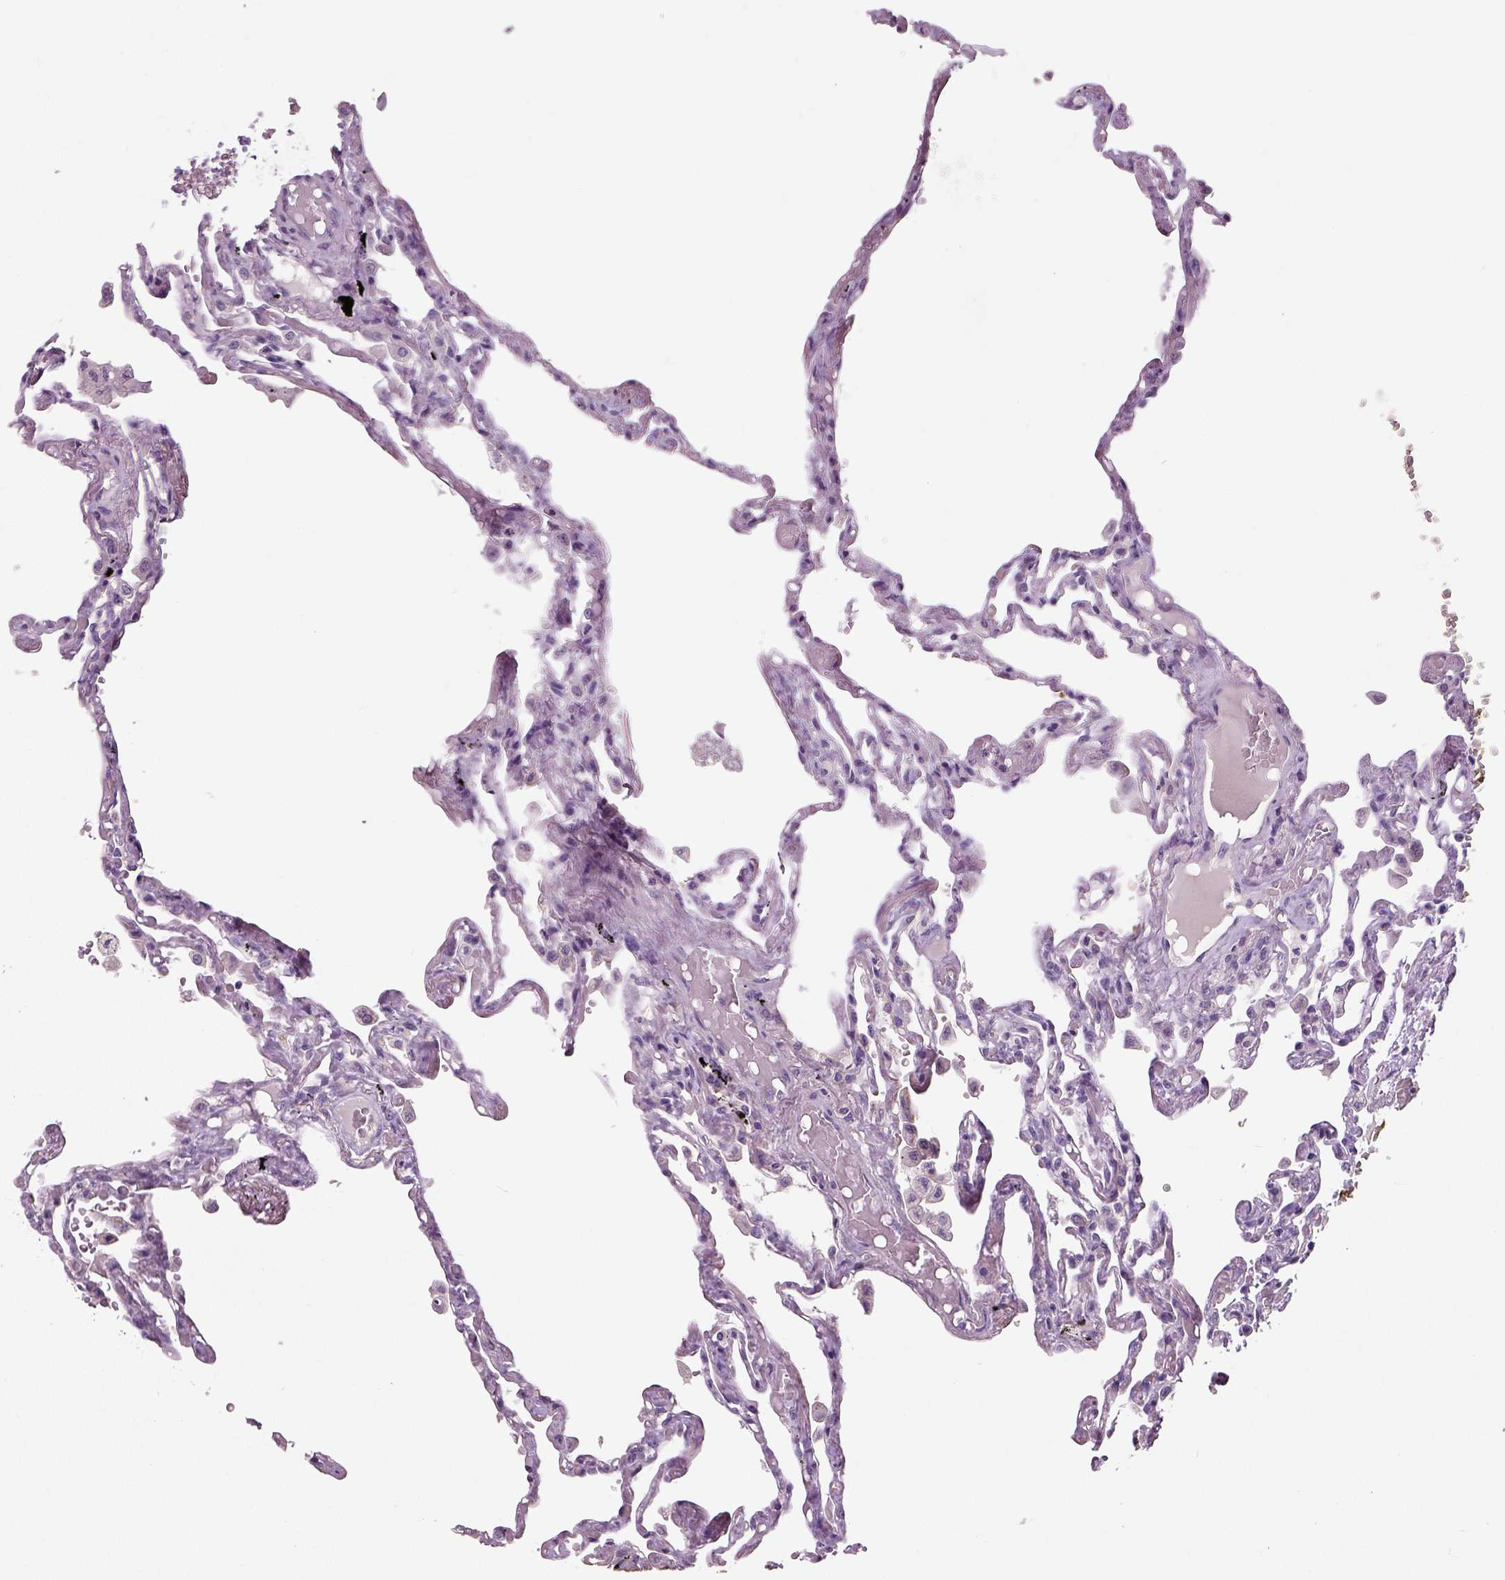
{"staining": {"intensity": "negative", "quantity": "none", "location": "none"}, "tissue": "lung", "cell_type": "Alveolar cells", "image_type": "normal", "snomed": [{"axis": "morphology", "description": "Normal tissue, NOS"}, {"axis": "morphology", "description": "Adenocarcinoma, NOS"}, {"axis": "topography", "description": "Cartilage tissue"}, {"axis": "topography", "description": "Lung"}], "caption": "Alveolar cells show no significant protein staining in normal lung.", "gene": "NECAB1", "patient": {"sex": "female", "age": 67}}